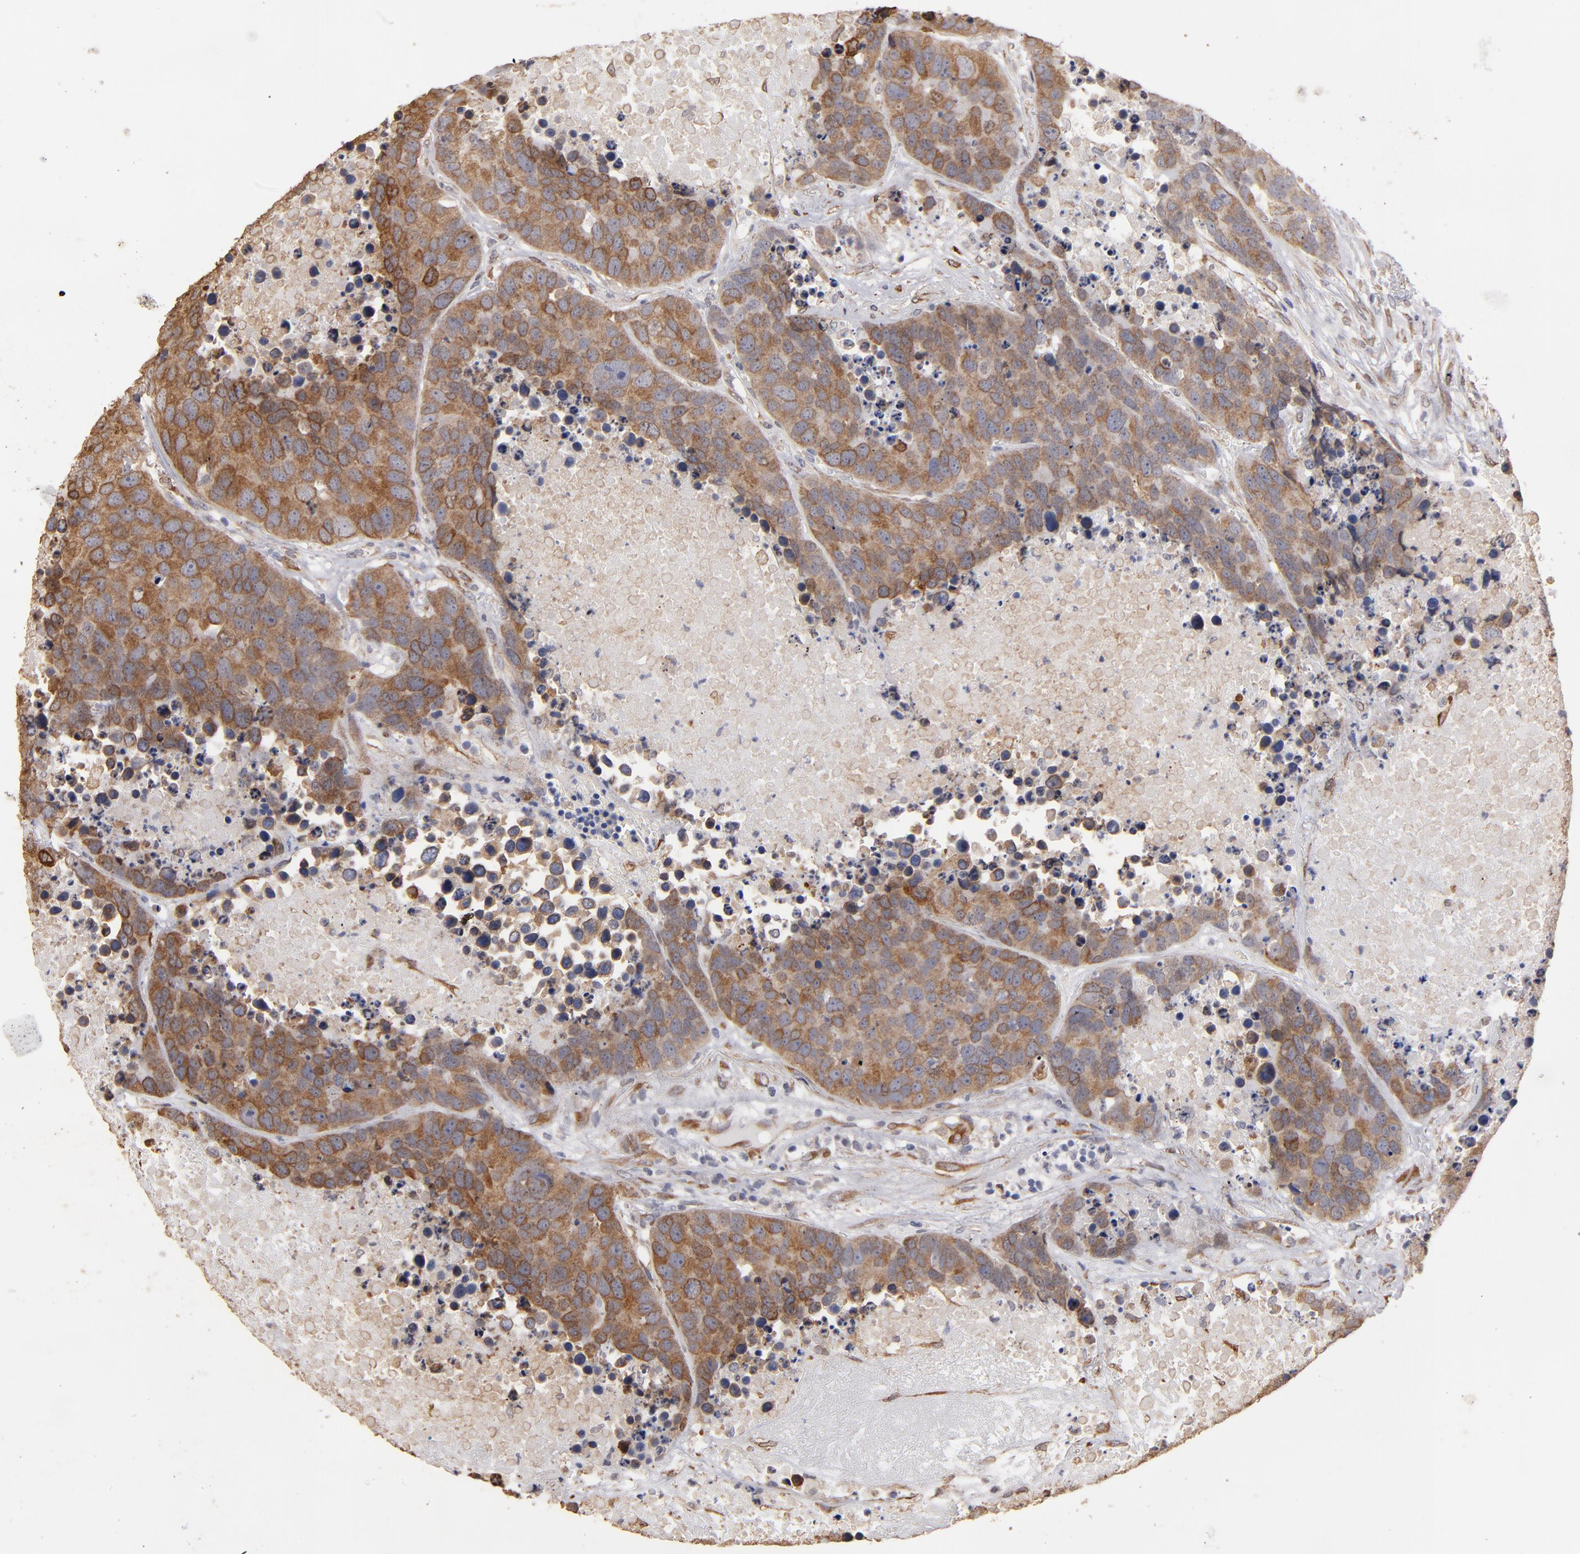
{"staining": {"intensity": "moderate", "quantity": "25%-75%", "location": "cytoplasmic/membranous"}, "tissue": "carcinoid", "cell_type": "Tumor cells", "image_type": "cancer", "snomed": [{"axis": "morphology", "description": "Carcinoid, malignant, NOS"}, {"axis": "topography", "description": "Lung"}], "caption": "Moderate cytoplasmic/membranous protein expression is appreciated in approximately 25%-75% of tumor cells in malignant carcinoid. (DAB (3,3'-diaminobenzidine) = brown stain, brightfield microscopy at high magnification).", "gene": "PGRMC1", "patient": {"sex": "male", "age": 60}}